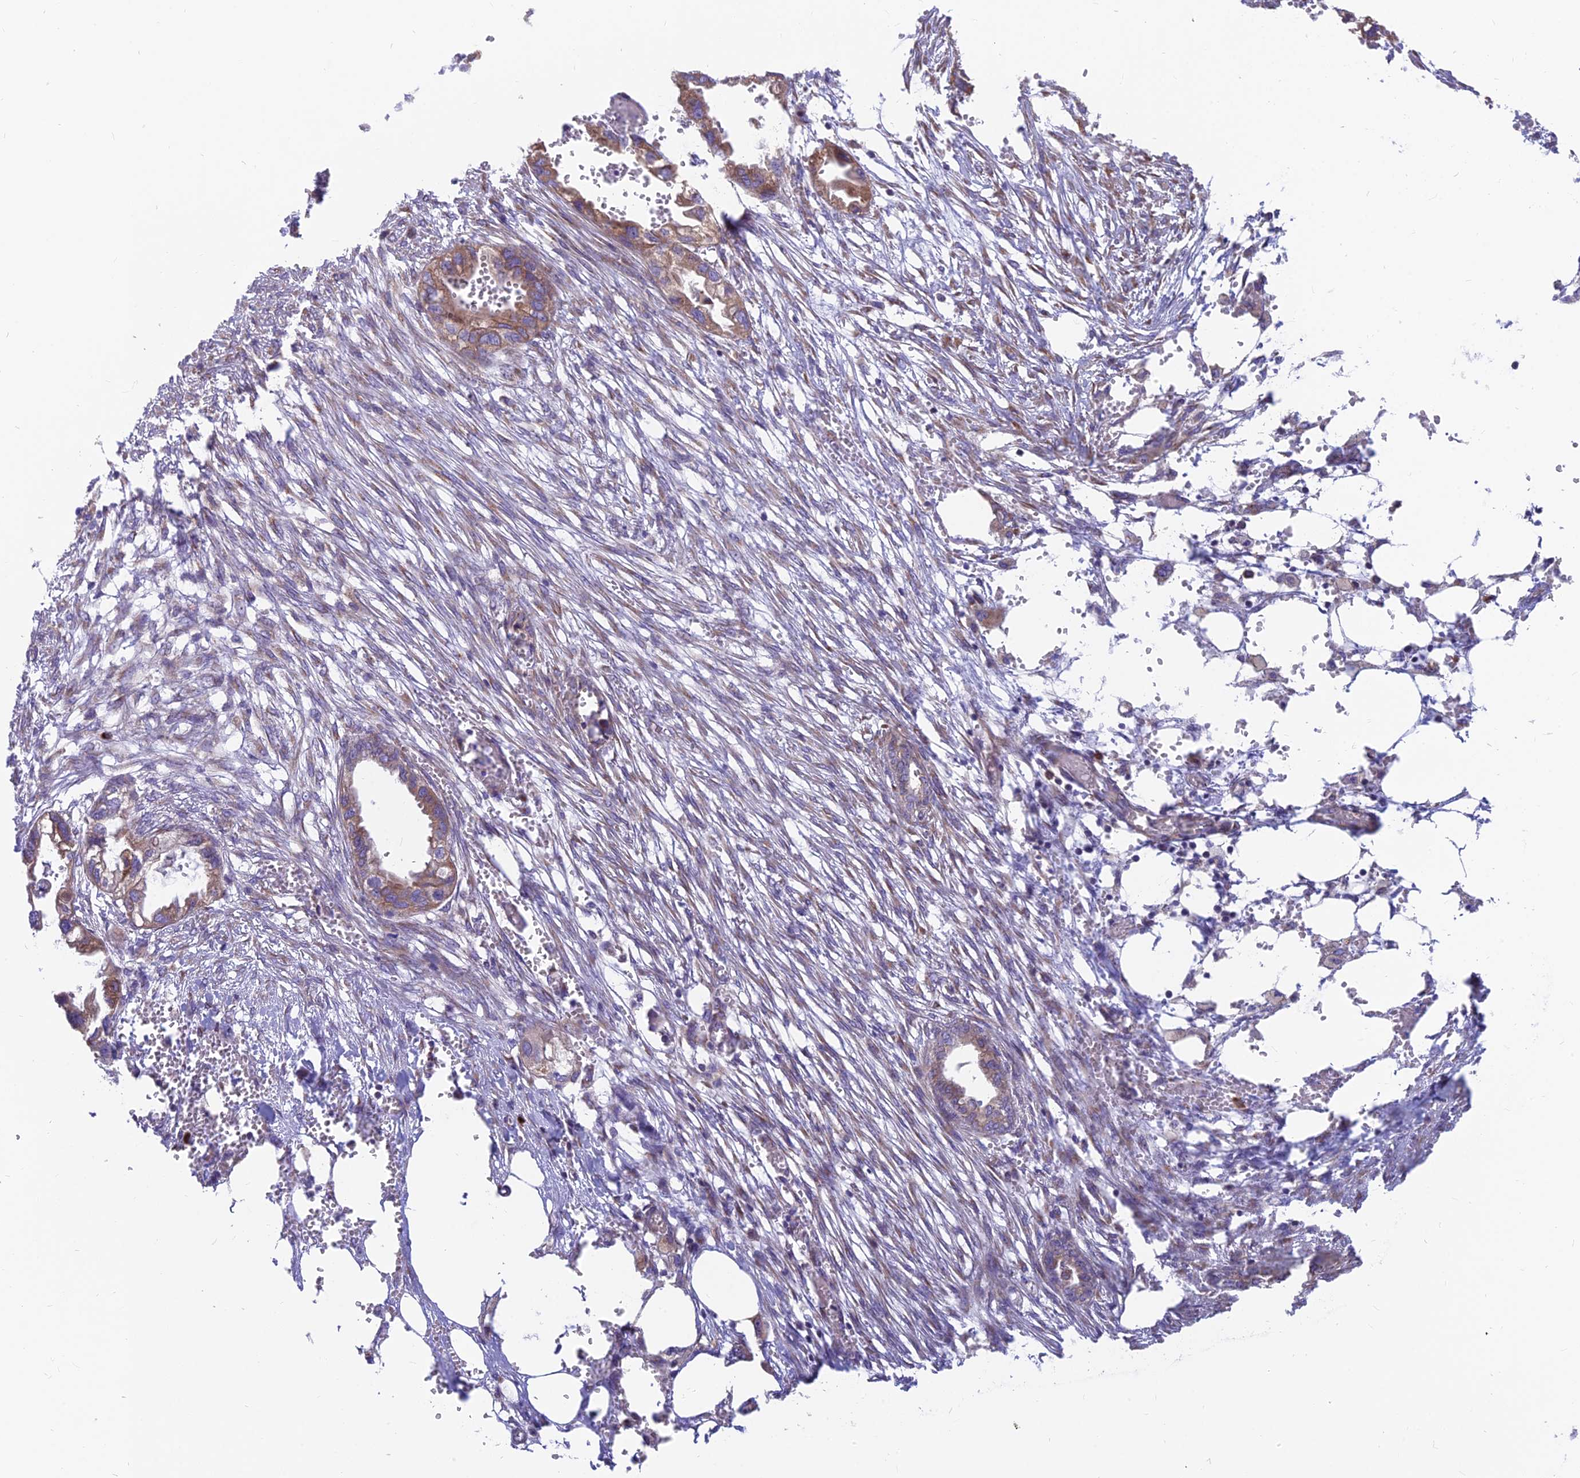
{"staining": {"intensity": "moderate", "quantity": ">75%", "location": "cytoplasmic/membranous"}, "tissue": "endometrial cancer", "cell_type": "Tumor cells", "image_type": "cancer", "snomed": [{"axis": "morphology", "description": "Adenocarcinoma, NOS"}, {"axis": "morphology", "description": "Adenocarcinoma, metastatic, NOS"}, {"axis": "topography", "description": "Adipose tissue"}, {"axis": "topography", "description": "Endometrium"}], "caption": "A brown stain shows moderate cytoplasmic/membranous staining of a protein in endometrial cancer tumor cells. The protein of interest is stained brown, and the nuclei are stained in blue (DAB (3,3'-diaminobenzidine) IHC with brightfield microscopy, high magnification).", "gene": "TBC1D20", "patient": {"sex": "female", "age": 67}}